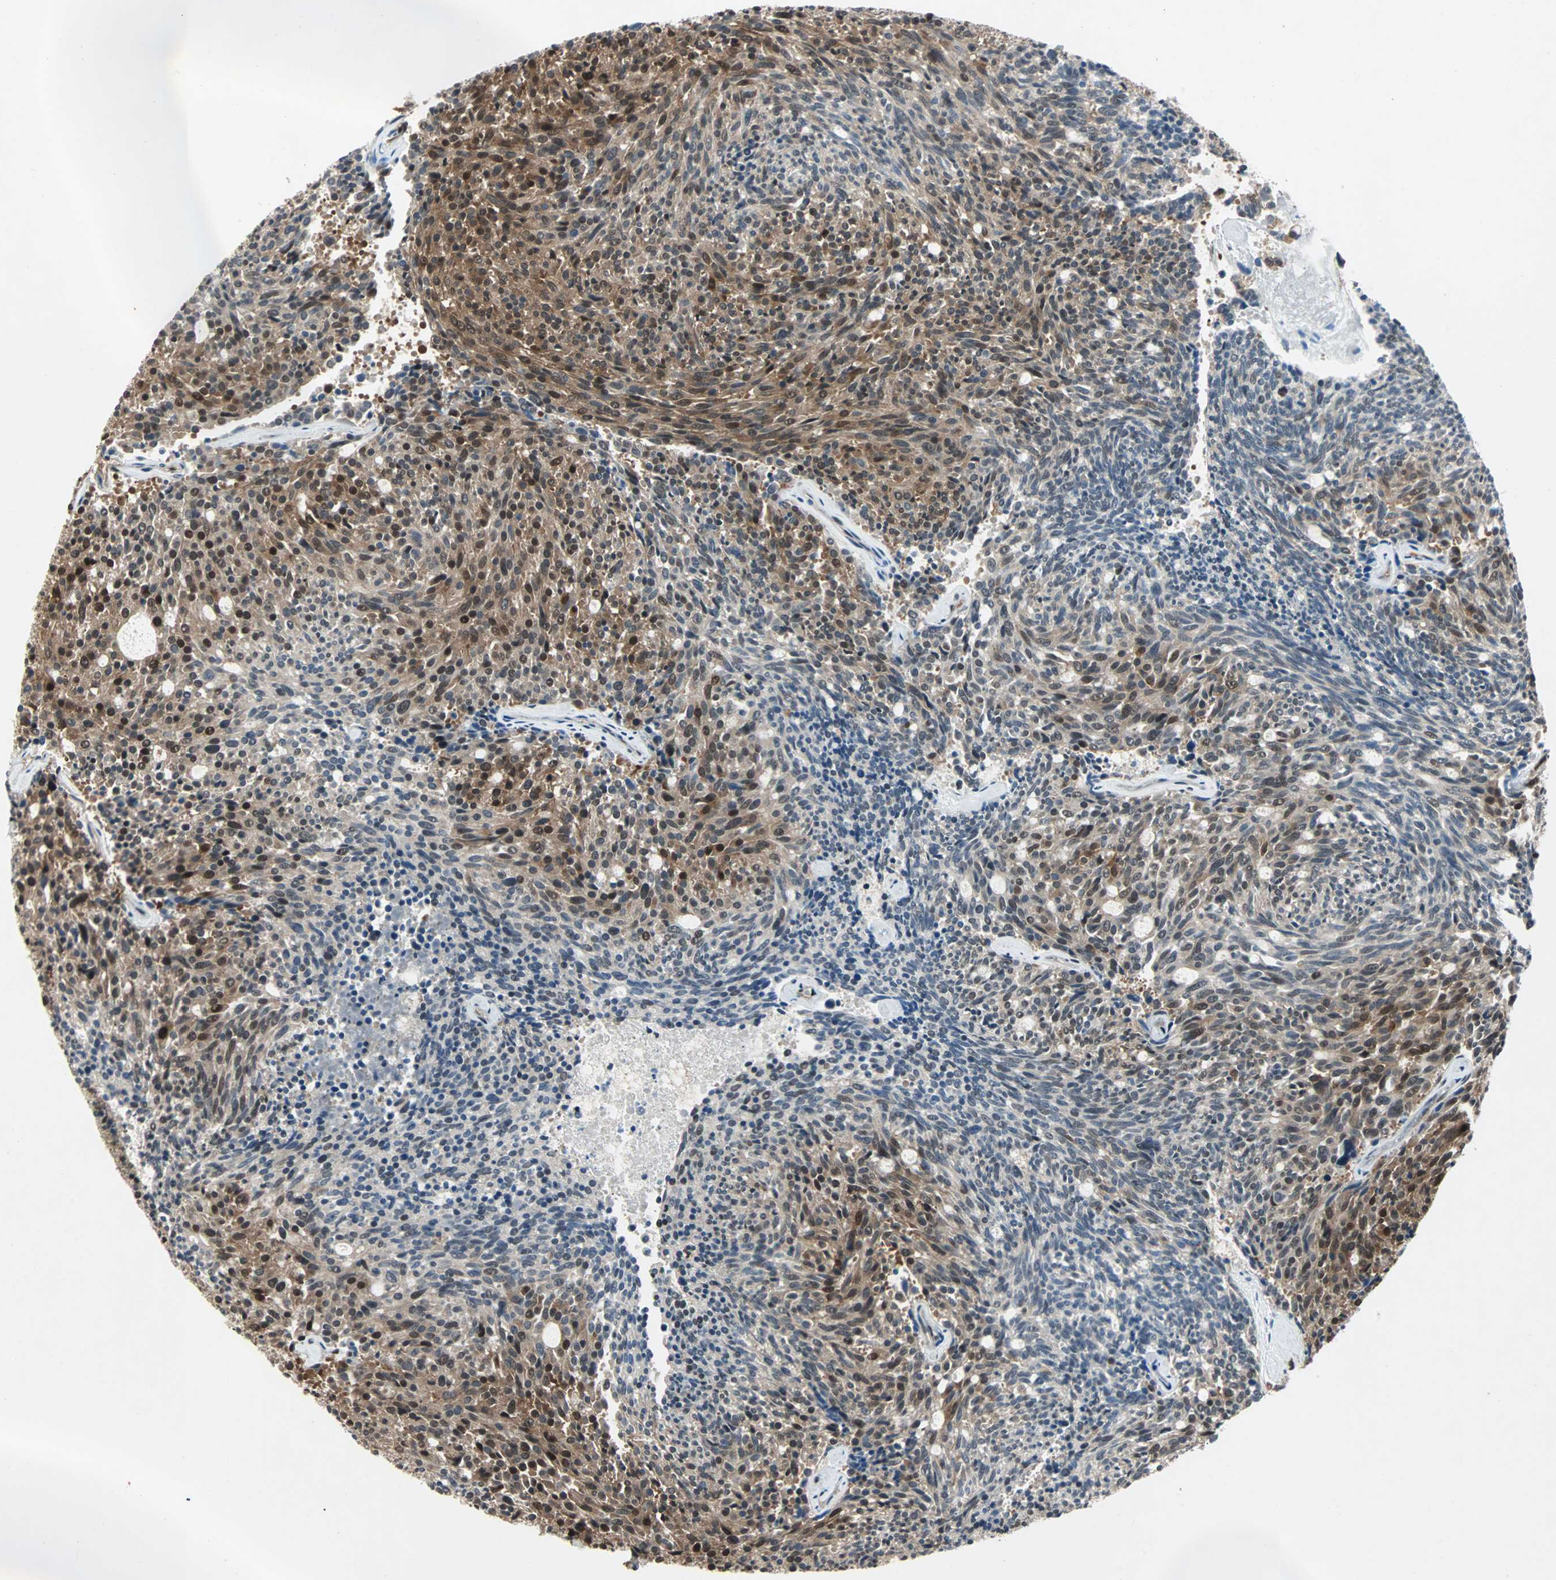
{"staining": {"intensity": "strong", "quantity": "25%-75%", "location": "cytoplasmic/membranous"}, "tissue": "carcinoid", "cell_type": "Tumor cells", "image_type": "cancer", "snomed": [{"axis": "morphology", "description": "Carcinoid, malignant, NOS"}, {"axis": "topography", "description": "Pancreas"}], "caption": "IHC staining of malignant carcinoid, which reveals high levels of strong cytoplasmic/membranous positivity in about 25%-75% of tumor cells indicating strong cytoplasmic/membranous protein expression. The staining was performed using DAB (3,3'-diaminobenzidine) (brown) for protein detection and nuclei were counterstained in hematoxylin (blue).", "gene": "ACLY", "patient": {"sex": "female", "age": 54}}